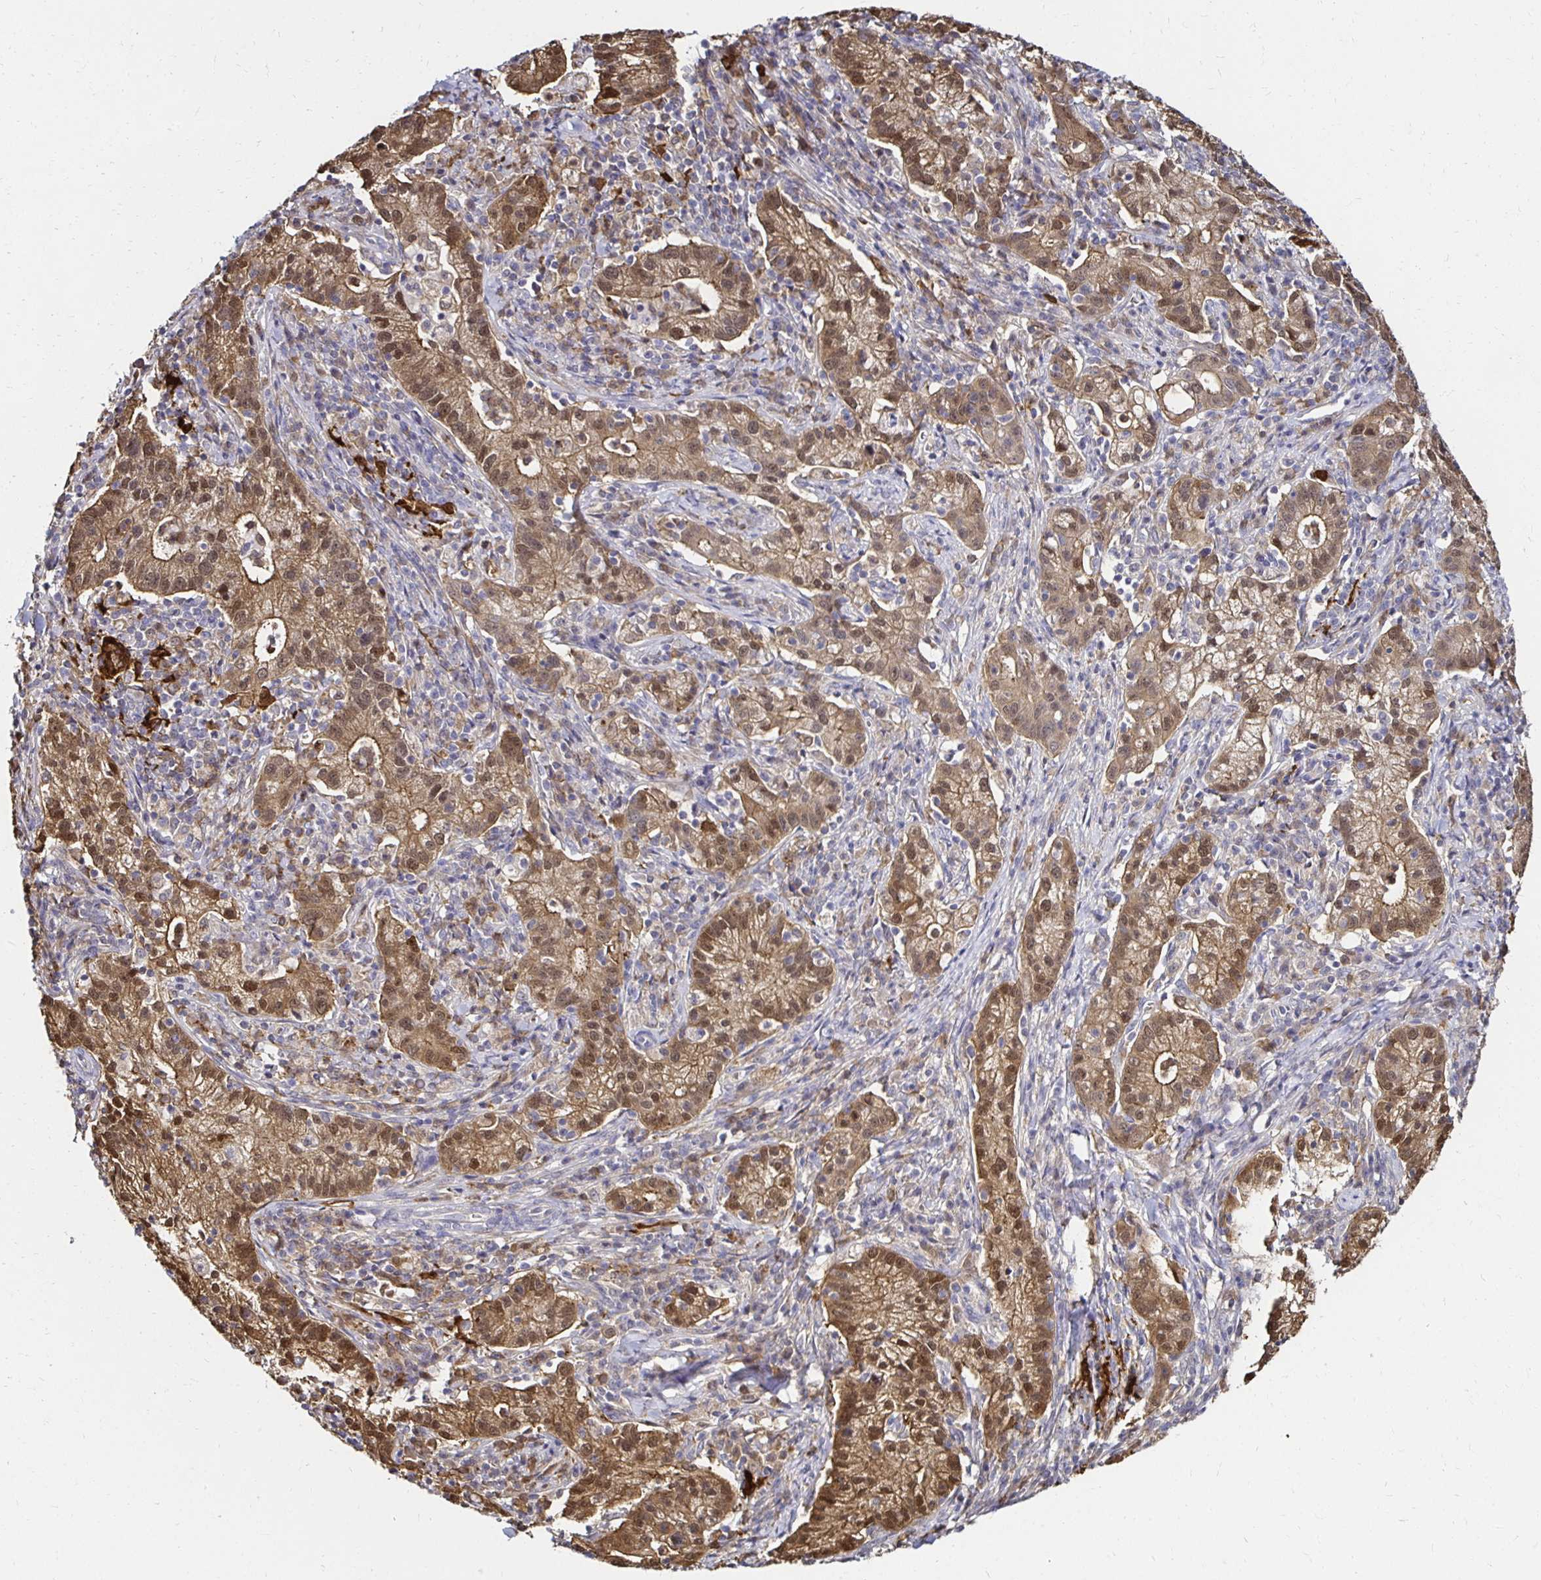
{"staining": {"intensity": "moderate", "quantity": "25%-75%", "location": "cytoplasmic/membranous,nuclear"}, "tissue": "cervical cancer", "cell_type": "Tumor cells", "image_type": "cancer", "snomed": [{"axis": "morphology", "description": "Normal tissue, NOS"}, {"axis": "morphology", "description": "Adenocarcinoma, NOS"}, {"axis": "topography", "description": "Cervix"}], "caption": "Immunohistochemistry micrograph of neoplastic tissue: cervical adenocarcinoma stained using IHC exhibits medium levels of moderate protein expression localized specifically in the cytoplasmic/membranous and nuclear of tumor cells, appearing as a cytoplasmic/membranous and nuclear brown color.", "gene": "TXN", "patient": {"sex": "female", "age": 44}}